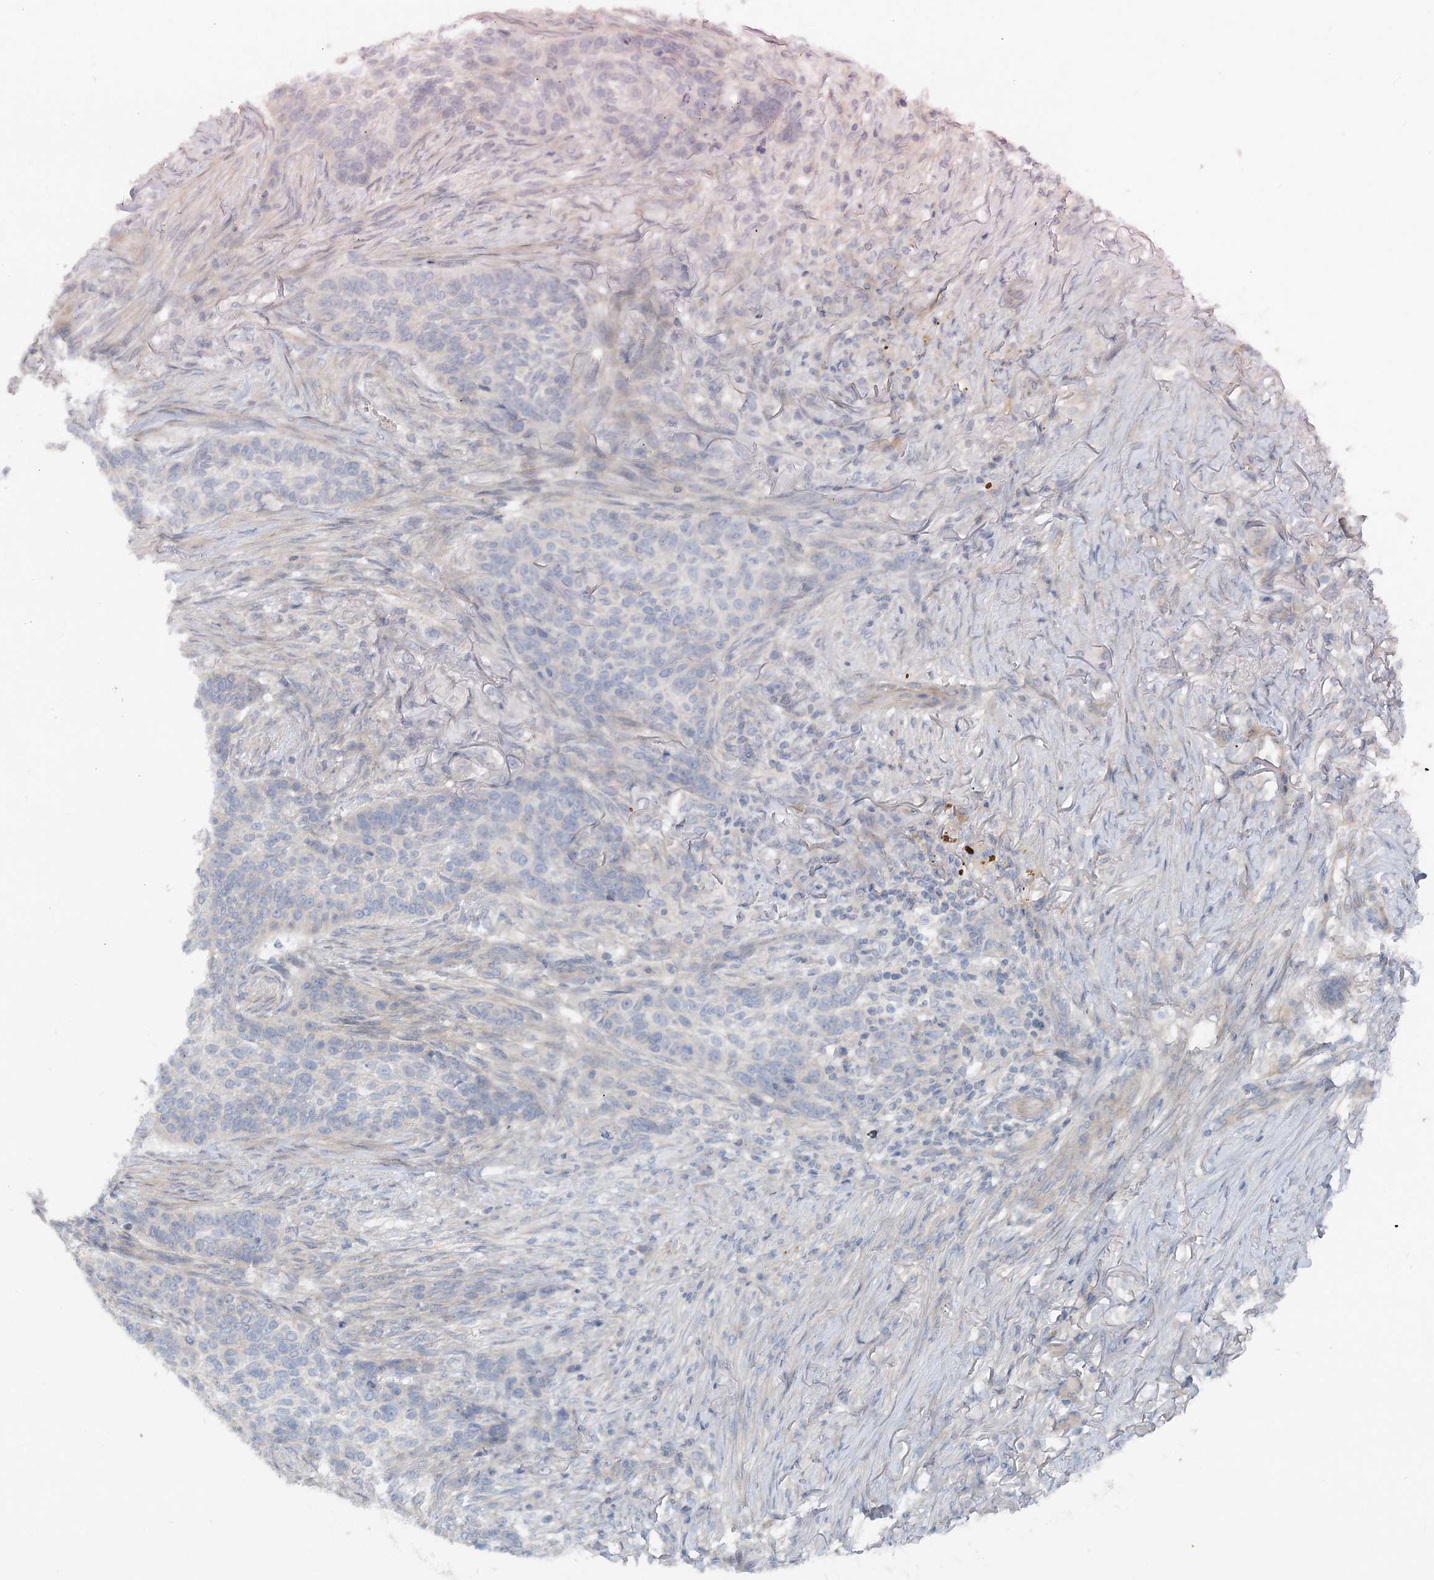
{"staining": {"intensity": "negative", "quantity": "none", "location": "none"}, "tissue": "skin cancer", "cell_type": "Tumor cells", "image_type": "cancer", "snomed": [{"axis": "morphology", "description": "Basal cell carcinoma"}, {"axis": "topography", "description": "Skin"}], "caption": "The histopathology image shows no significant staining in tumor cells of skin cancer.", "gene": "DNMBP", "patient": {"sex": "male", "age": 85}}